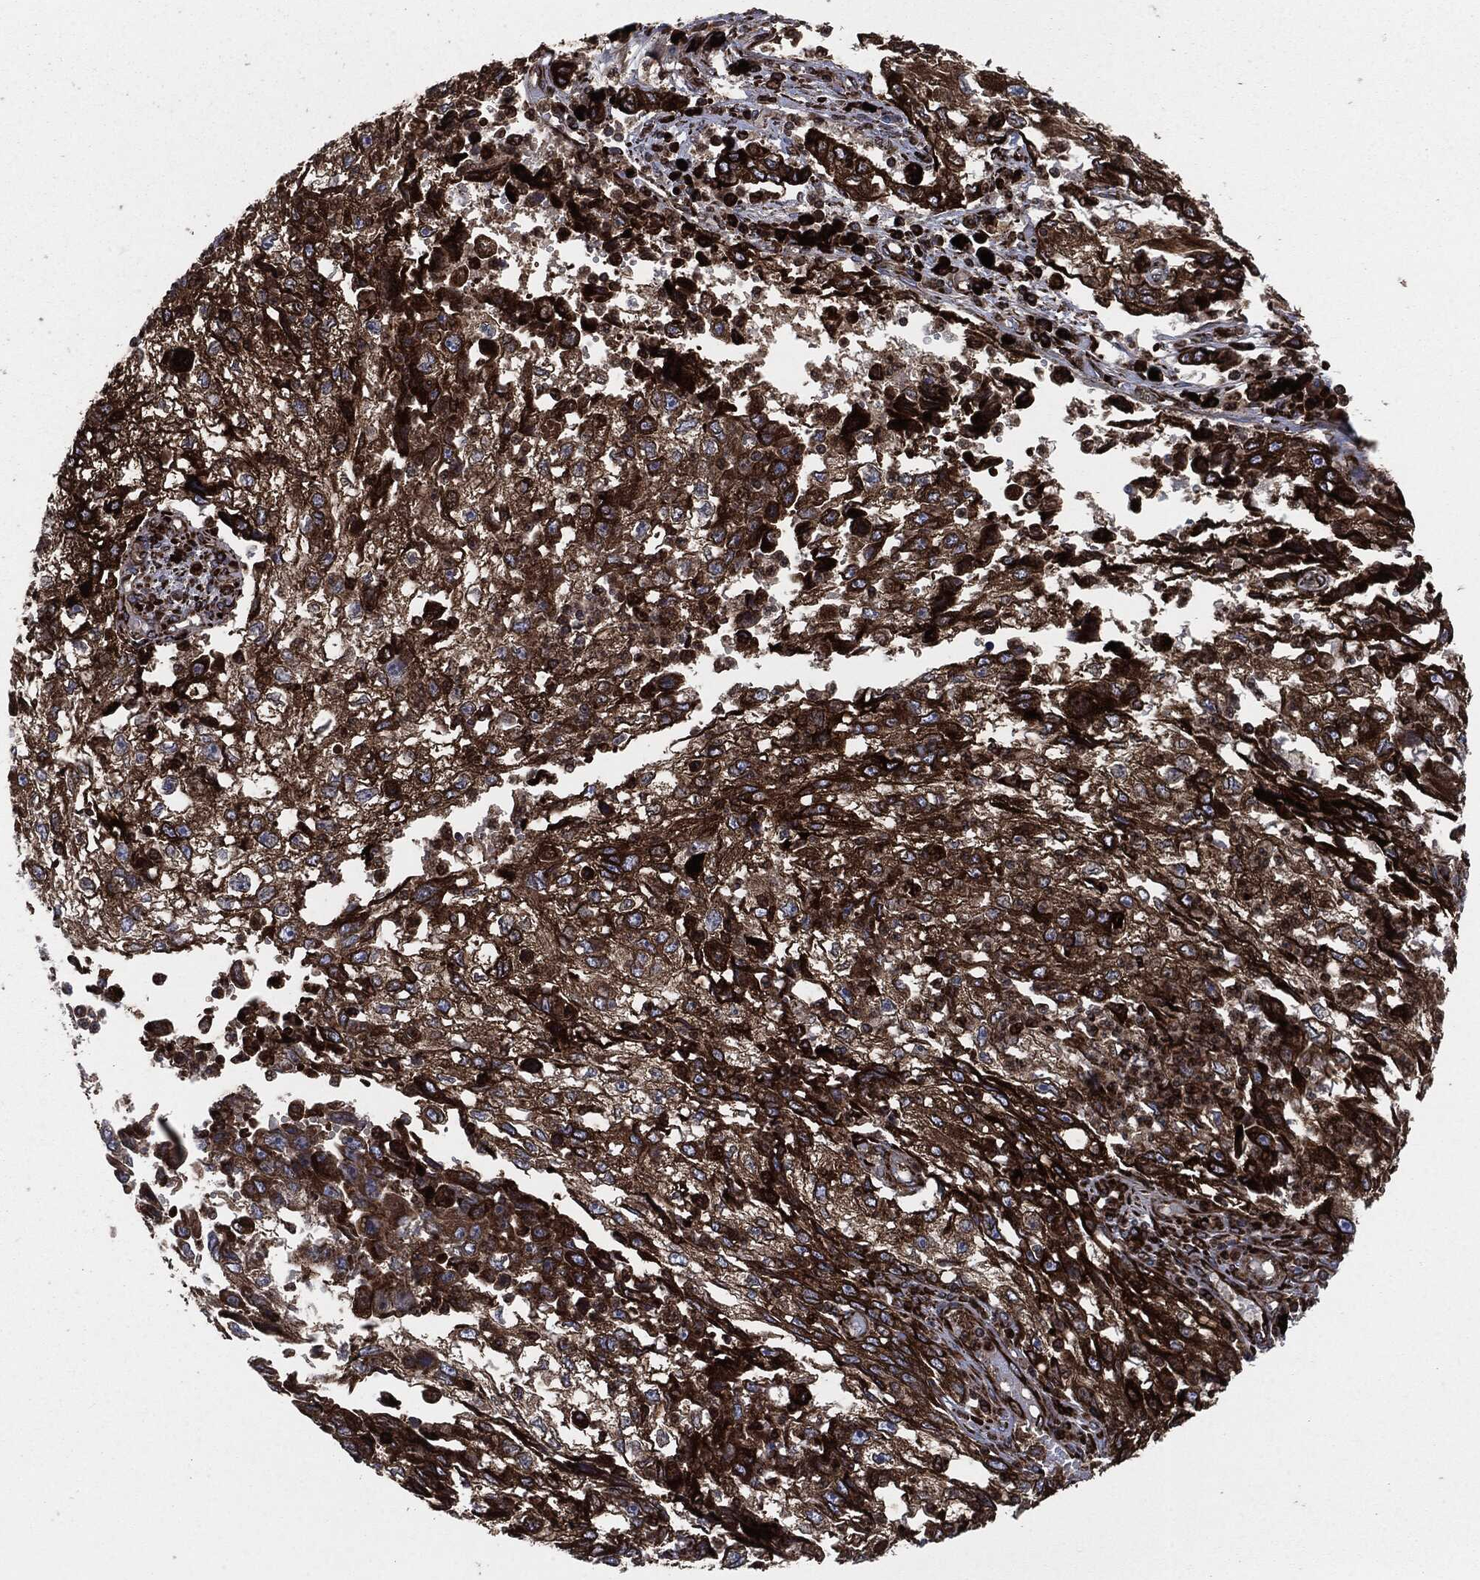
{"staining": {"intensity": "strong", "quantity": "25%-75%", "location": "cytoplasmic/membranous"}, "tissue": "cervical cancer", "cell_type": "Tumor cells", "image_type": "cancer", "snomed": [{"axis": "morphology", "description": "Squamous cell carcinoma, NOS"}, {"axis": "topography", "description": "Cervix"}], "caption": "Protein expression analysis of human cervical cancer (squamous cell carcinoma) reveals strong cytoplasmic/membranous positivity in approximately 25%-75% of tumor cells.", "gene": "CALR", "patient": {"sex": "female", "age": 36}}